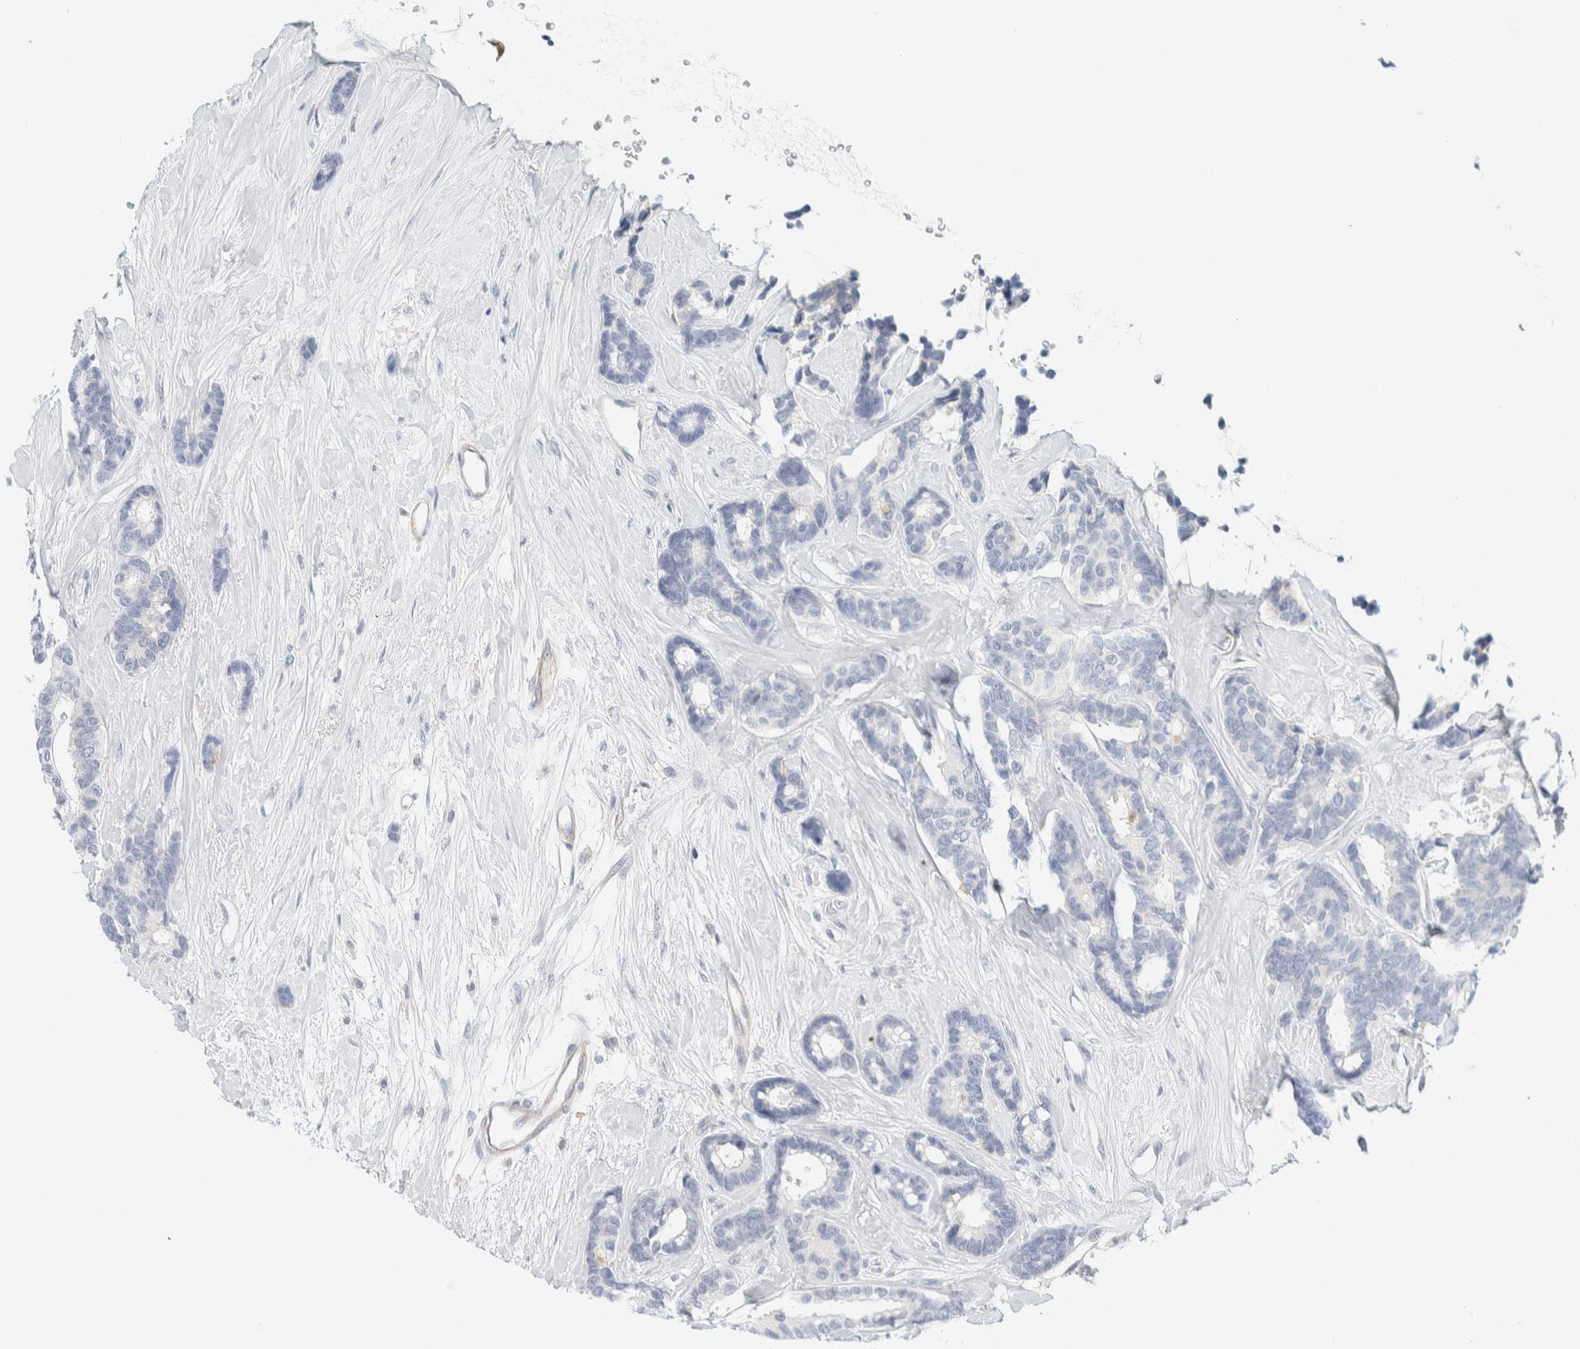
{"staining": {"intensity": "negative", "quantity": "none", "location": "none"}, "tissue": "breast cancer", "cell_type": "Tumor cells", "image_type": "cancer", "snomed": [{"axis": "morphology", "description": "Duct carcinoma"}, {"axis": "topography", "description": "Breast"}], "caption": "IHC micrograph of breast cancer stained for a protein (brown), which reveals no positivity in tumor cells.", "gene": "ARHGAP27", "patient": {"sex": "female", "age": 87}}